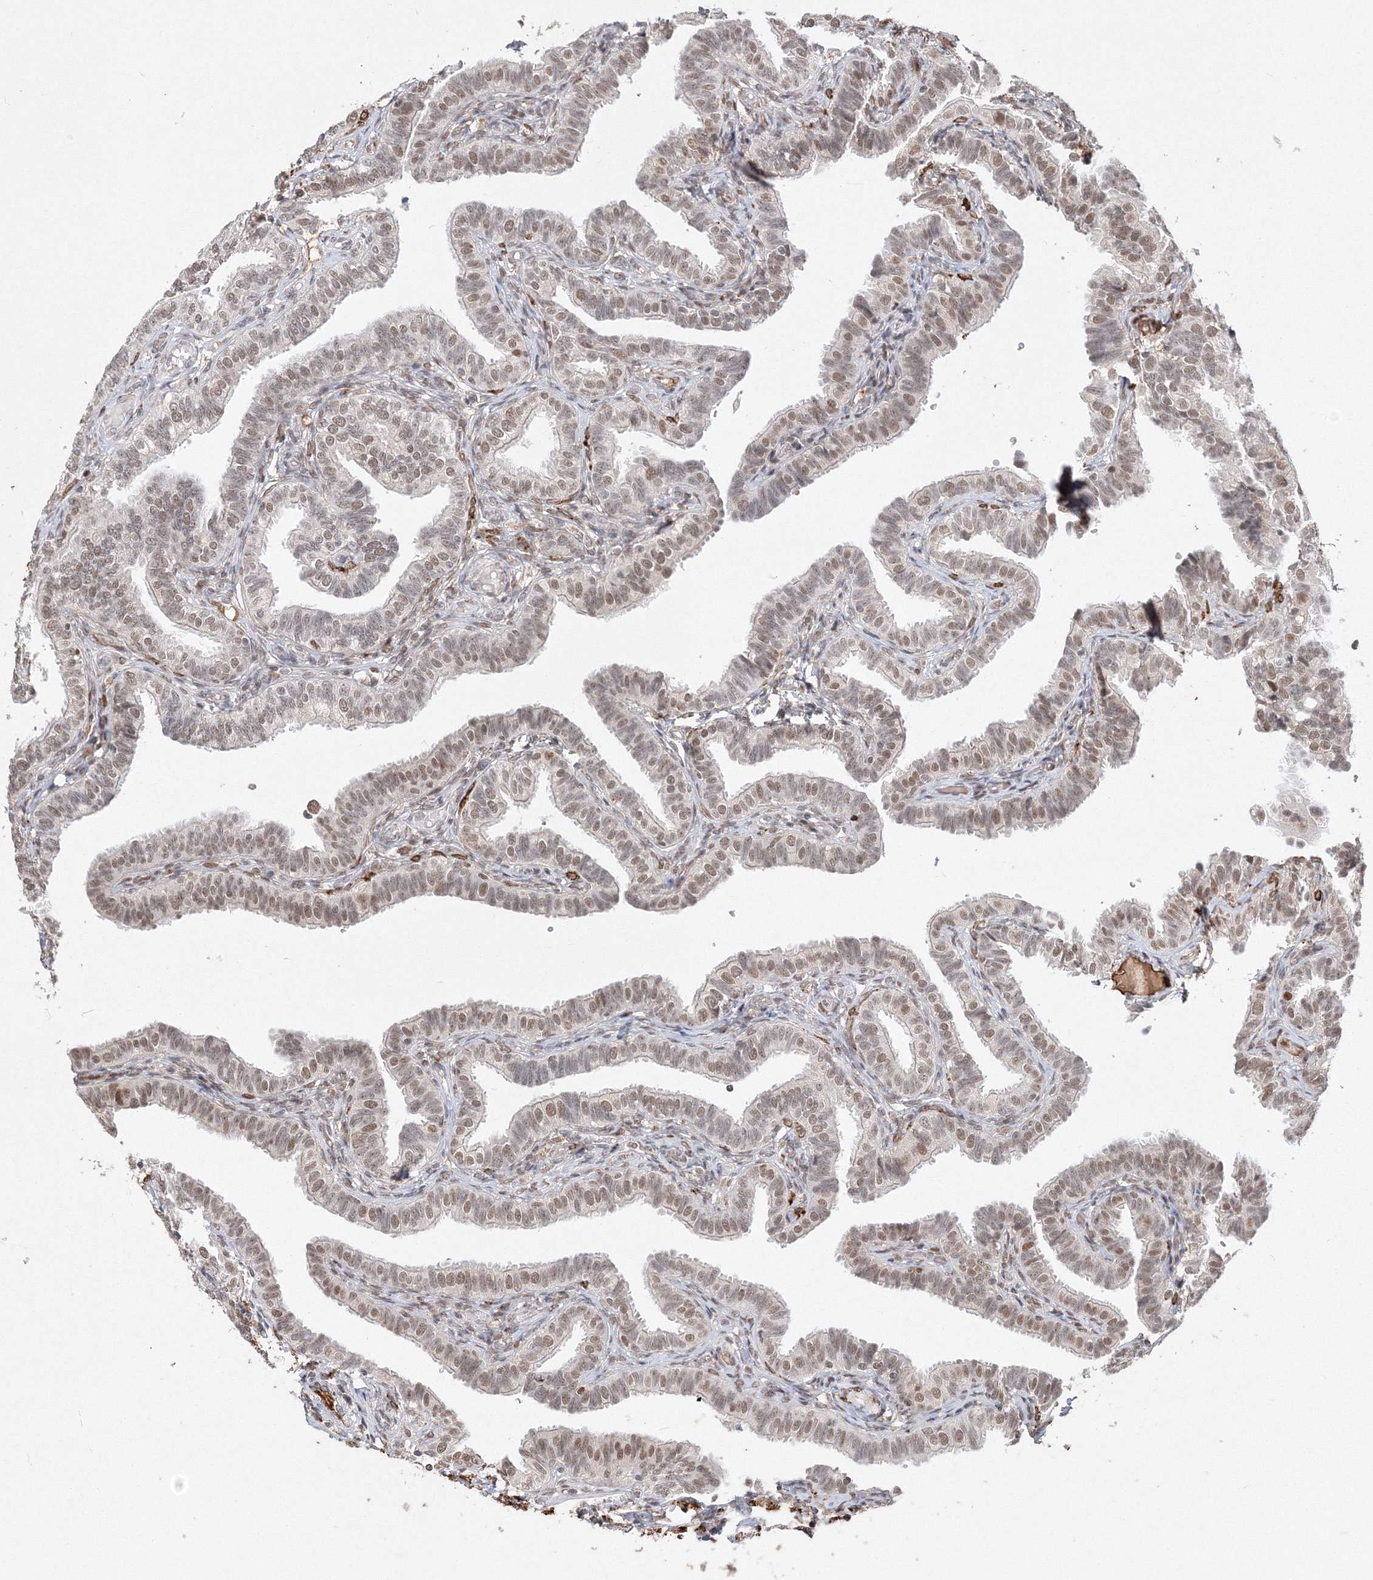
{"staining": {"intensity": "weak", "quantity": ">75%", "location": "nuclear"}, "tissue": "fallopian tube", "cell_type": "Glandular cells", "image_type": "normal", "snomed": [{"axis": "morphology", "description": "Normal tissue, NOS"}, {"axis": "topography", "description": "Fallopian tube"}], "caption": "The immunohistochemical stain labels weak nuclear positivity in glandular cells of normal fallopian tube.", "gene": "IWS1", "patient": {"sex": "female", "age": 39}}